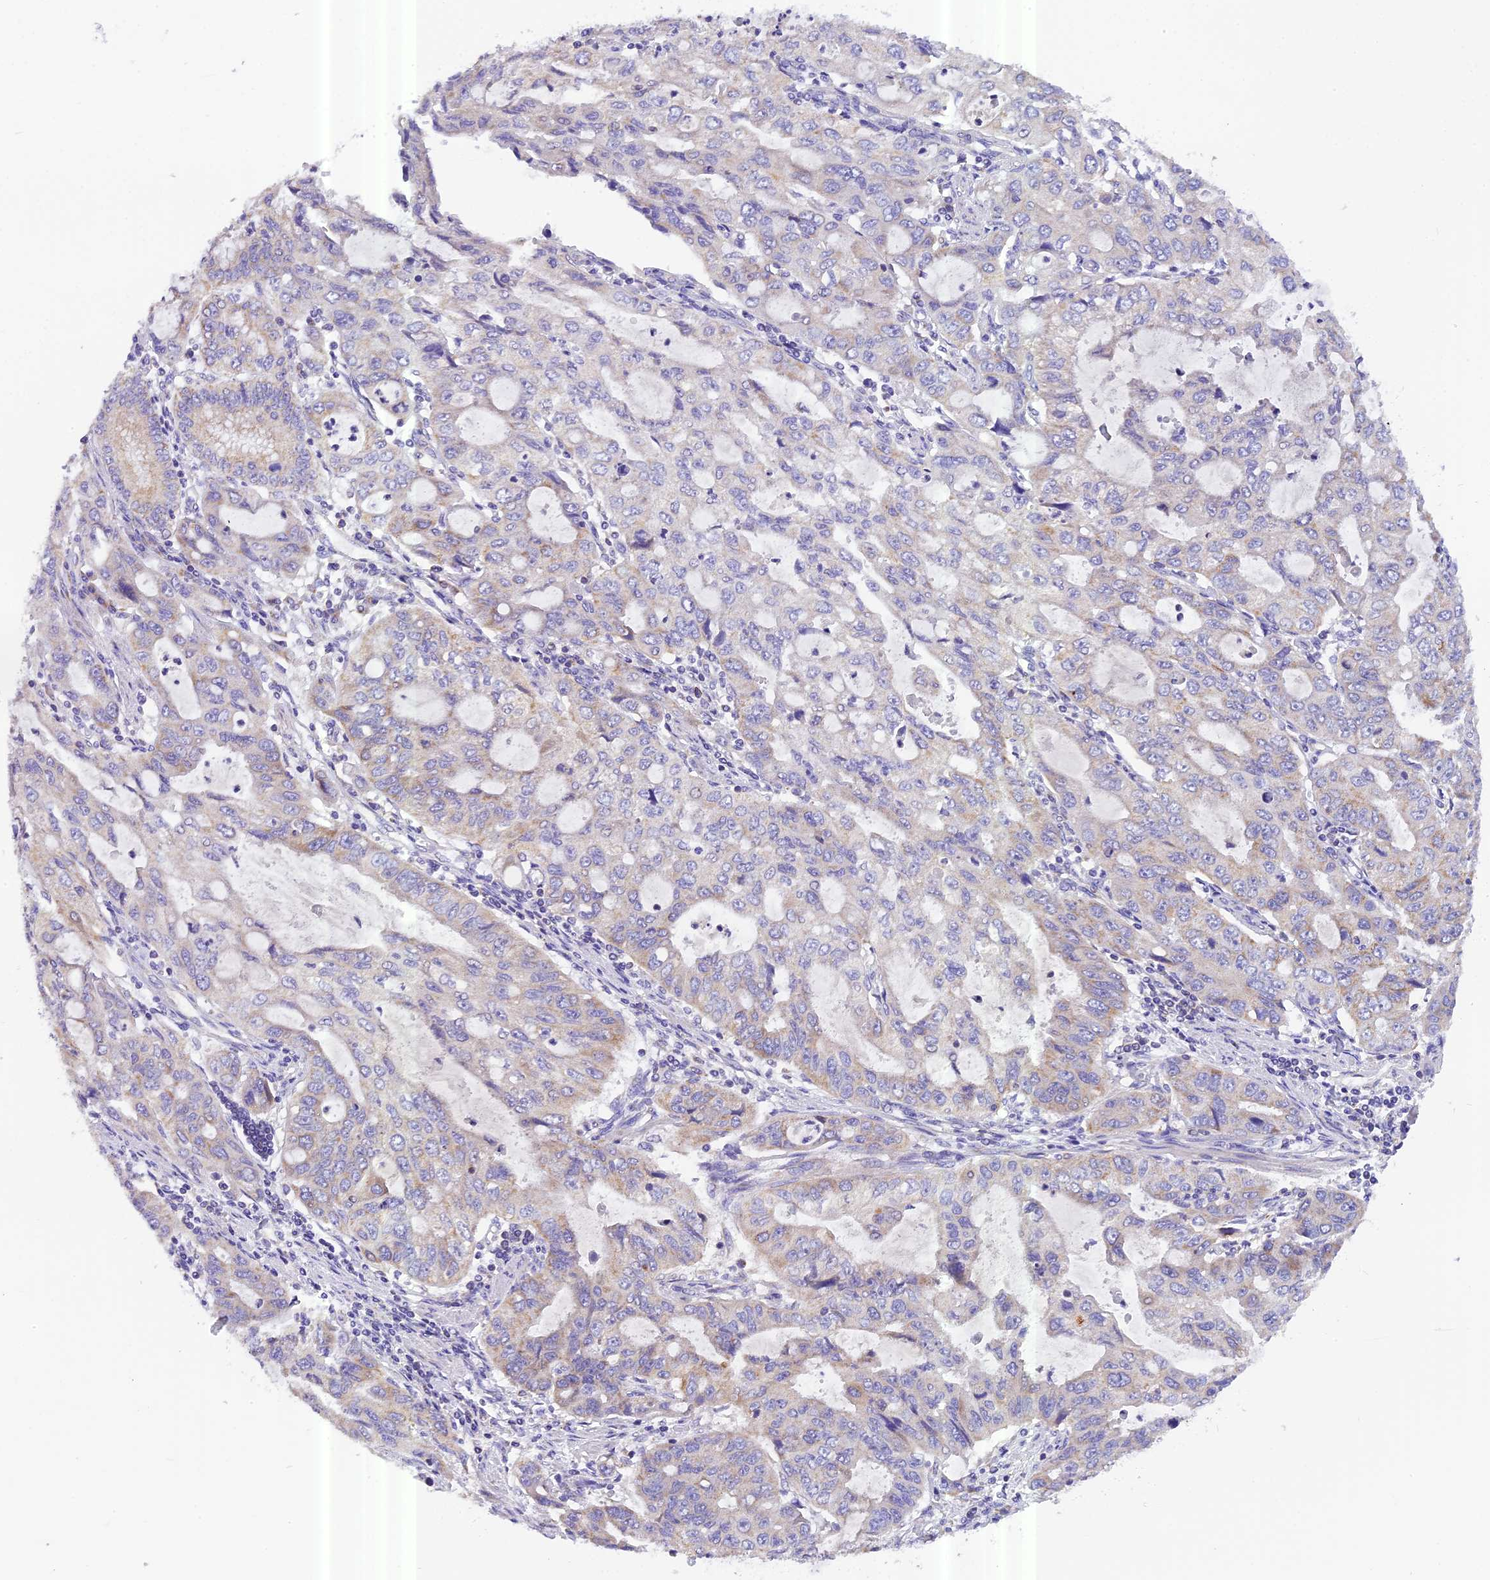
{"staining": {"intensity": "weak", "quantity": "<25%", "location": "cytoplasmic/membranous"}, "tissue": "stomach cancer", "cell_type": "Tumor cells", "image_type": "cancer", "snomed": [{"axis": "morphology", "description": "Adenocarcinoma, NOS"}, {"axis": "topography", "description": "Stomach, upper"}], "caption": "Tumor cells are negative for brown protein staining in stomach cancer. (Stains: DAB (3,3'-diaminobenzidine) immunohistochemistry (IHC) with hematoxylin counter stain, Microscopy: brightfield microscopy at high magnification).", "gene": "MGME1", "patient": {"sex": "female", "age": 52}}